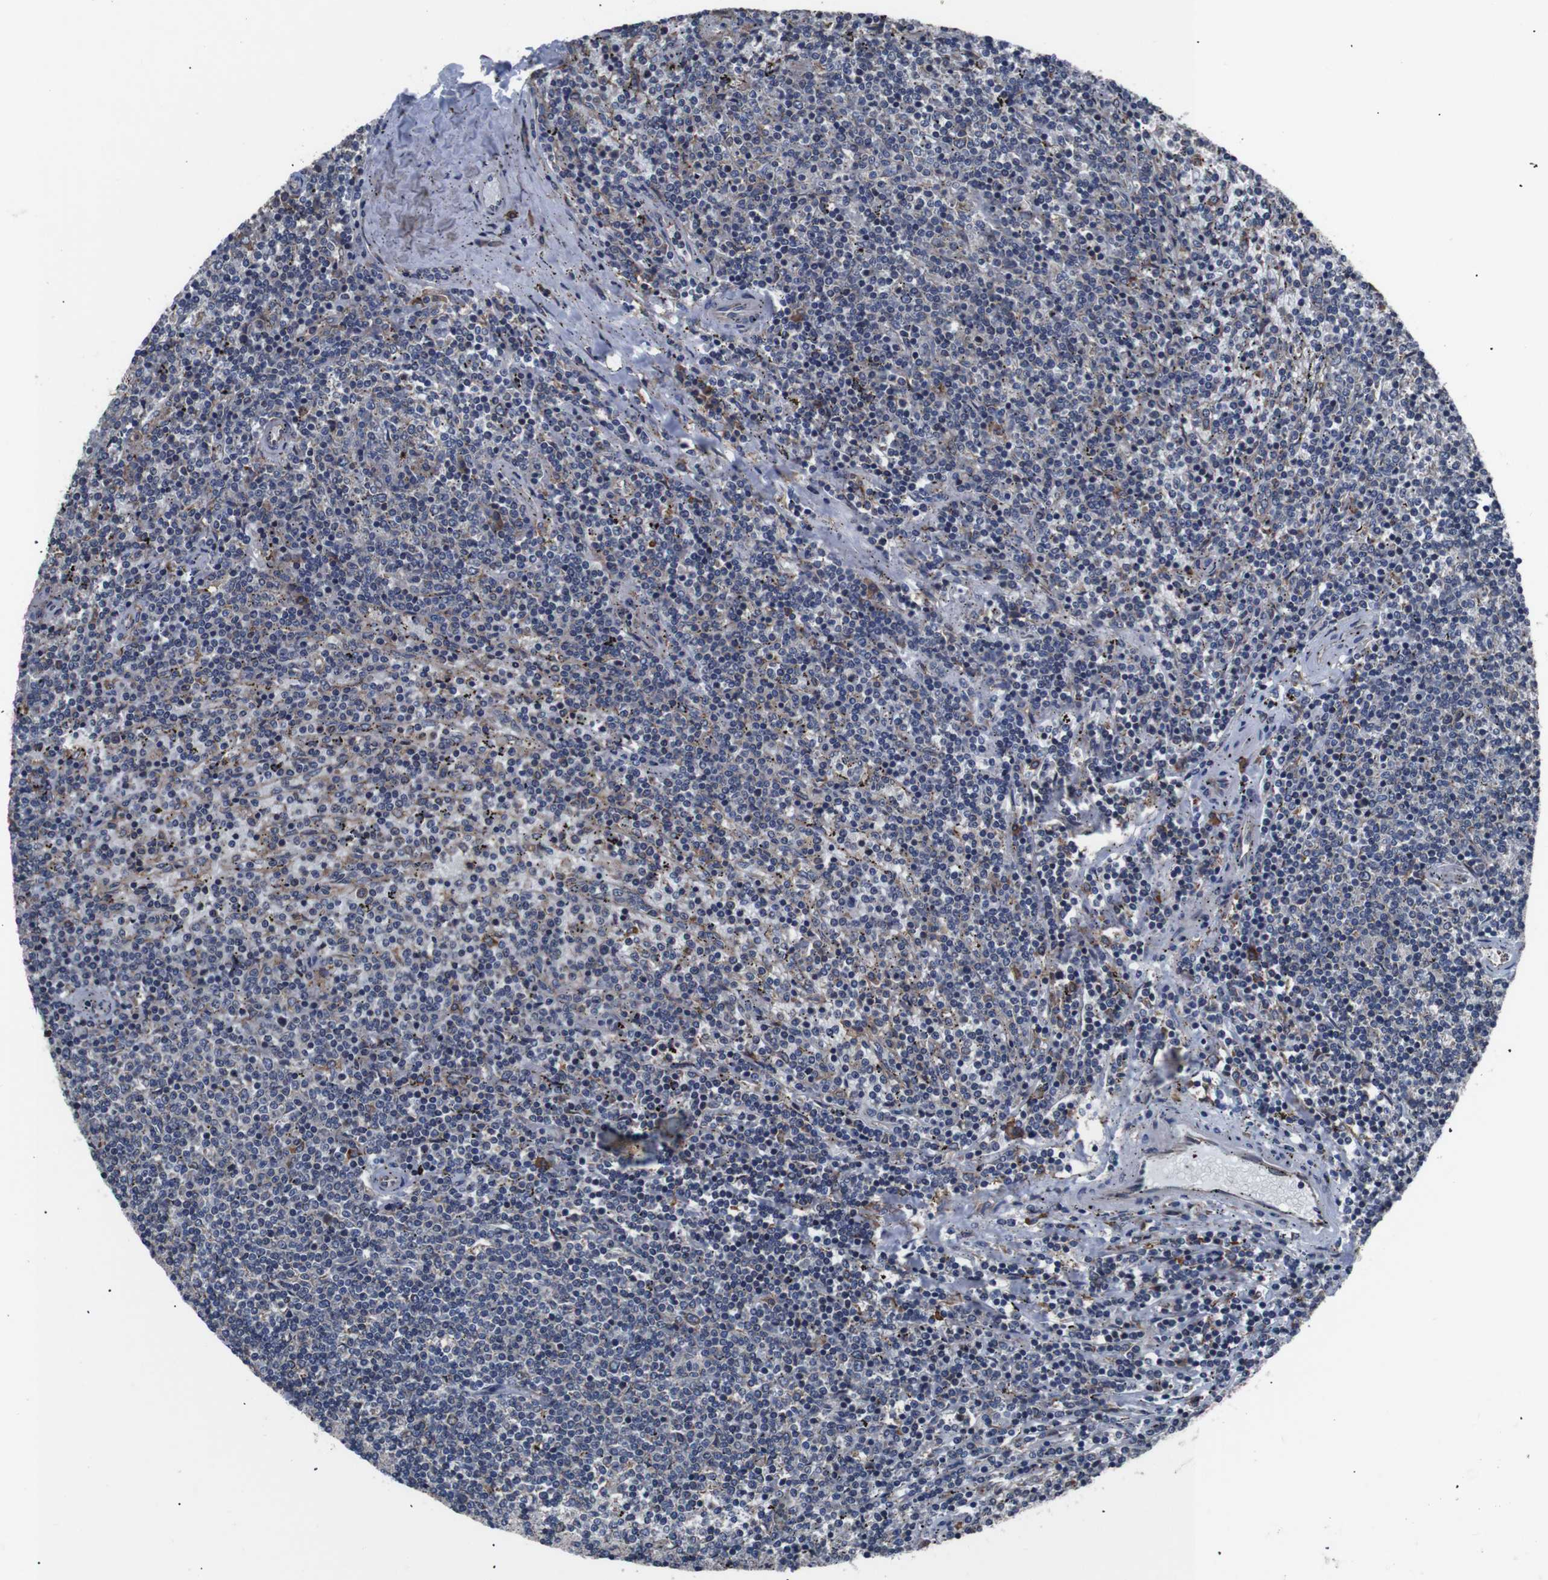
{"staining": {"intensity": "negative", "quantity": "none", "location": "none"}, "tissue": "lymphoma", "cell_type": "Tumor cells", "image_type": "cancer", "snomed": [{"axis": "morphology", "description": "Malignant lymphoma, non-Hodgkin's type, Low grade"}, {"axis": "topography", "description": "Spleen"}], "caption": "Tumor cells show no significant protein staining in lymphoma.", "gene": "SIGMAR1", "patient": {"sex": "female", "age": 50}}